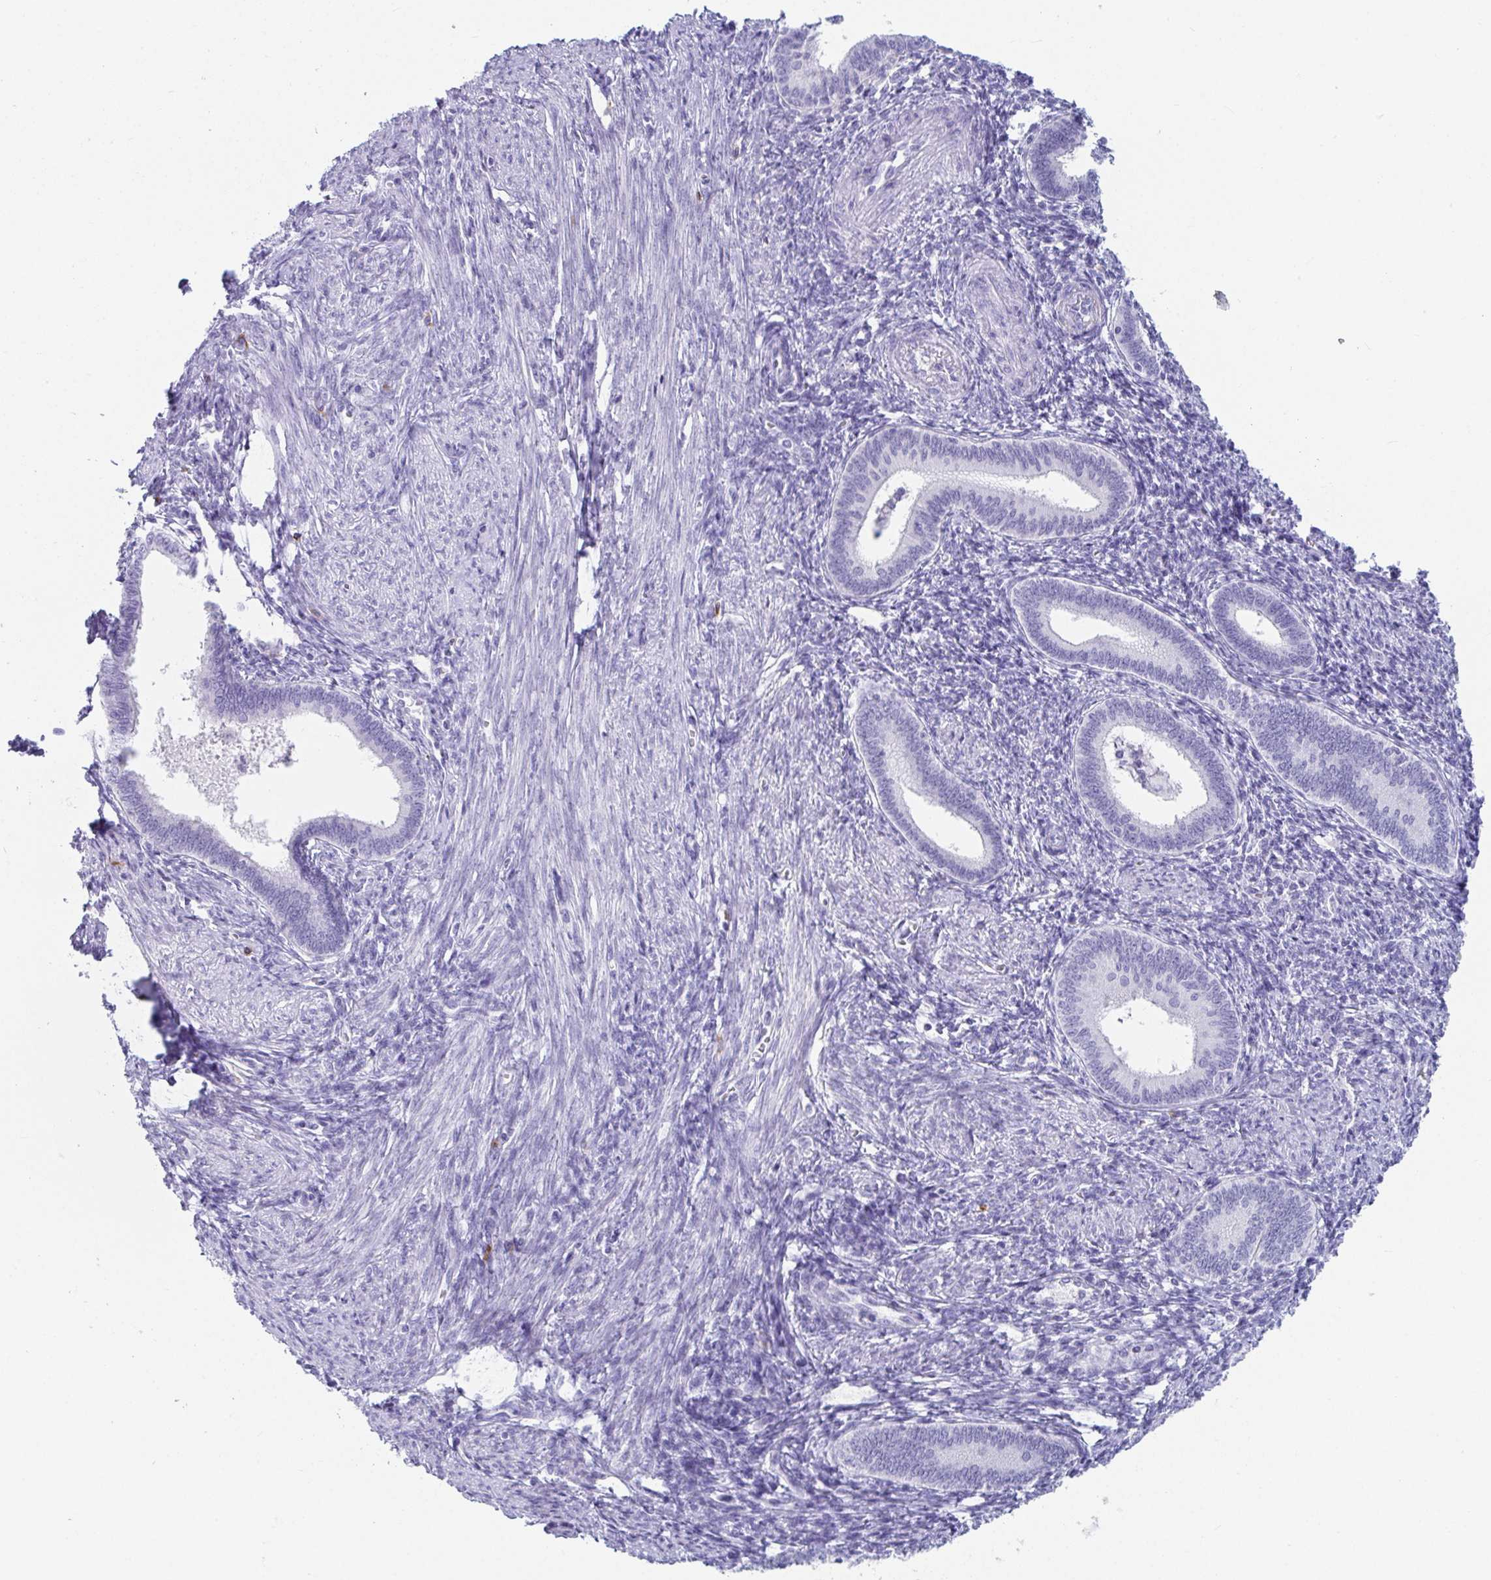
{"staining": {"intensity": "negative", "quantity": "none", "location": "none"}, "tissue": "endometrium", "cell_type": "Cells in endometrial stroma", "image_type": "normal", "snomed": [{"axis": "morphology", "description": "Normal tissue, NOS"}, {"axis": "topography", "description": "Endometrium"}], "caption": "IHC of benign endometrium demonstrates no staining in cells in endometrial stroma.", "gene": "PLA2G1B", "patient": {"sex": "female", "age": 41}}